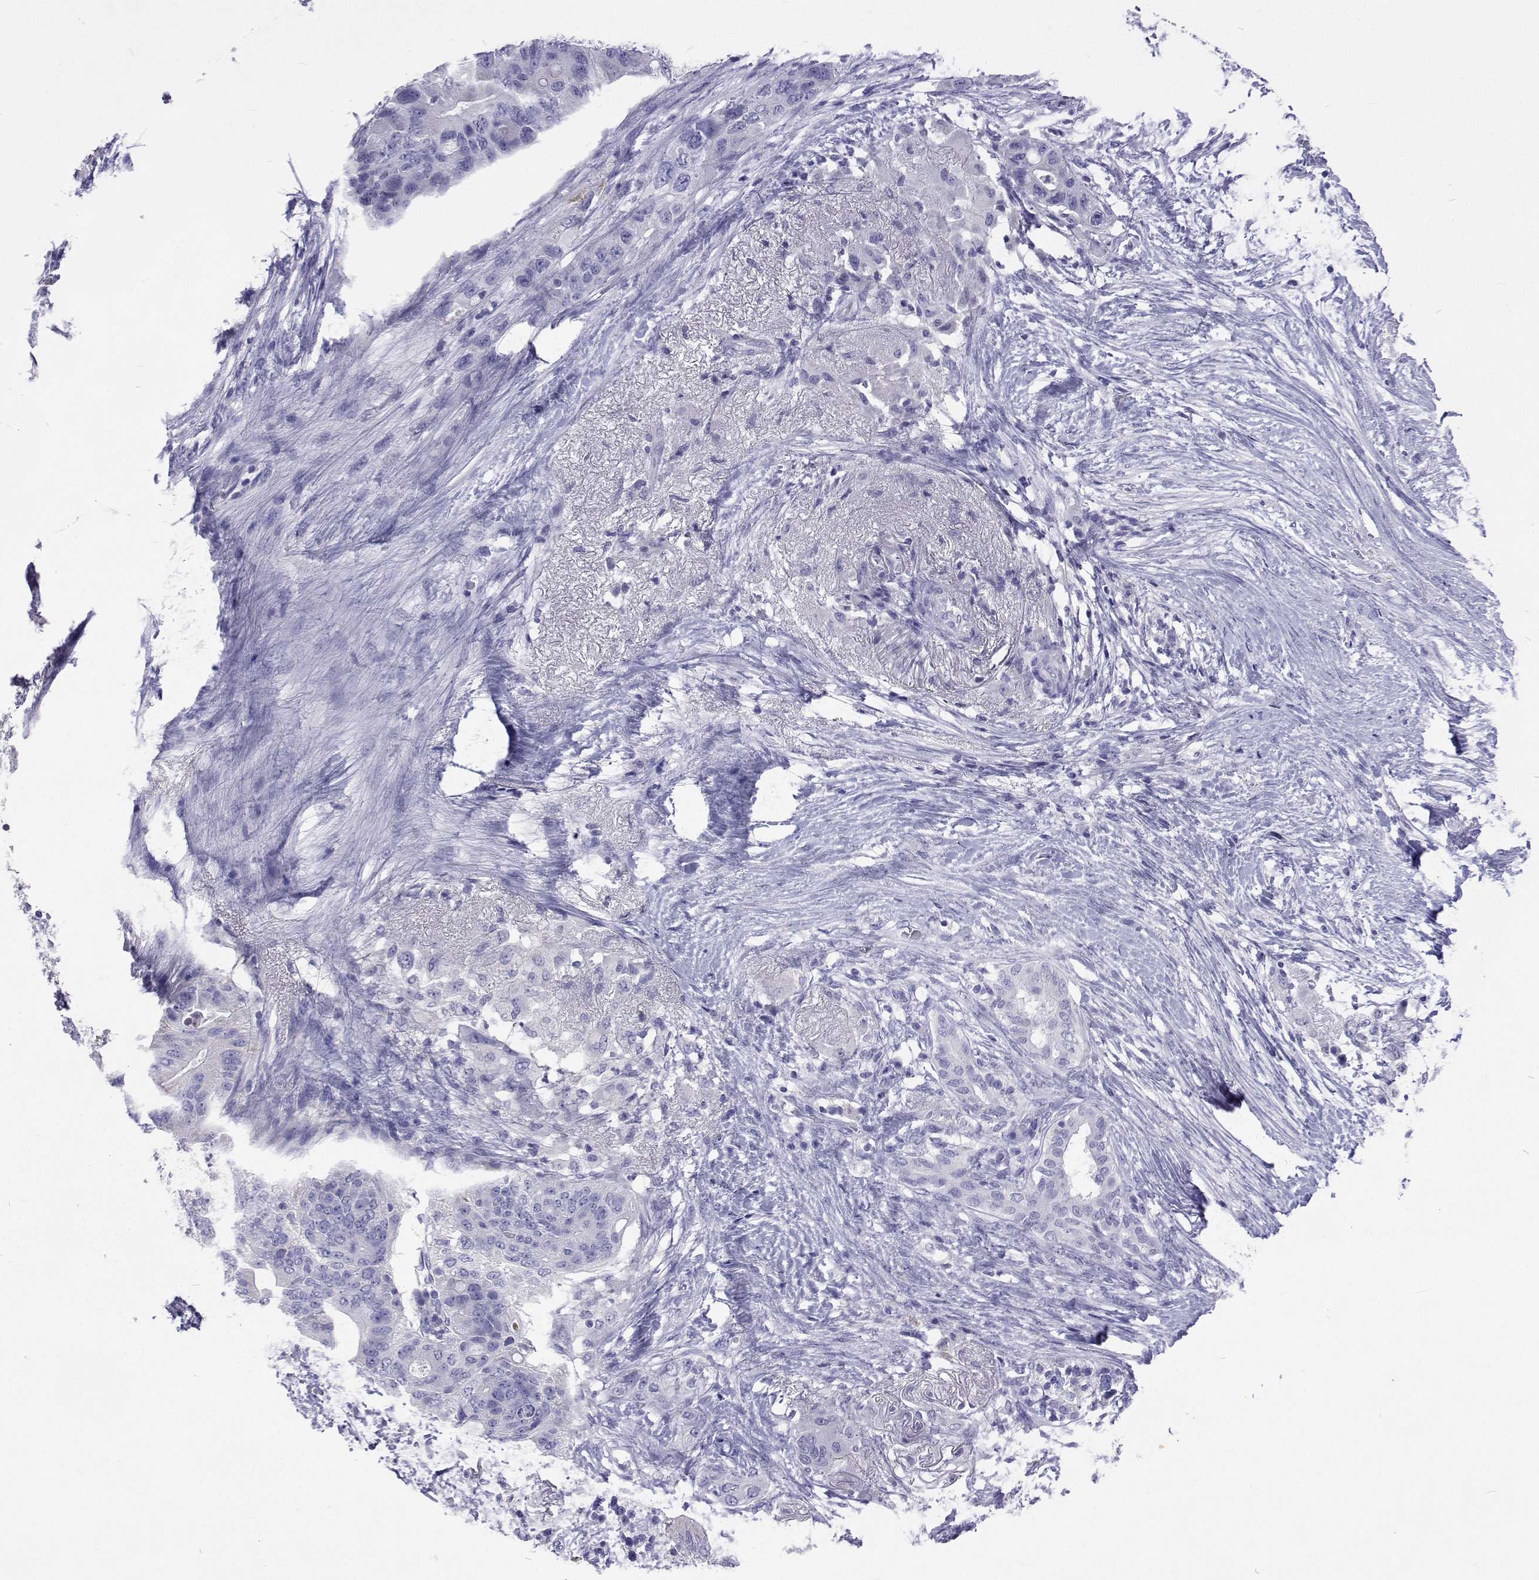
{"staining": {"intensity": "negative", "quantity": "none", "location": "none"}, "tissue": "pancreatic cancer", "cell_type": "Tumor cells", "image_type": "cancer", "snomed": [{"axis": "morphology", "description": "Adenocarcinoma, NOS"}, {"axis": "topography", "description": "Pancreas"}], "caption": "Tumor cells show no significant staining in pancreatic adenocarcinoma.", "gene": "UMODL1", "patient": {"sex": "female", "age": 72}}